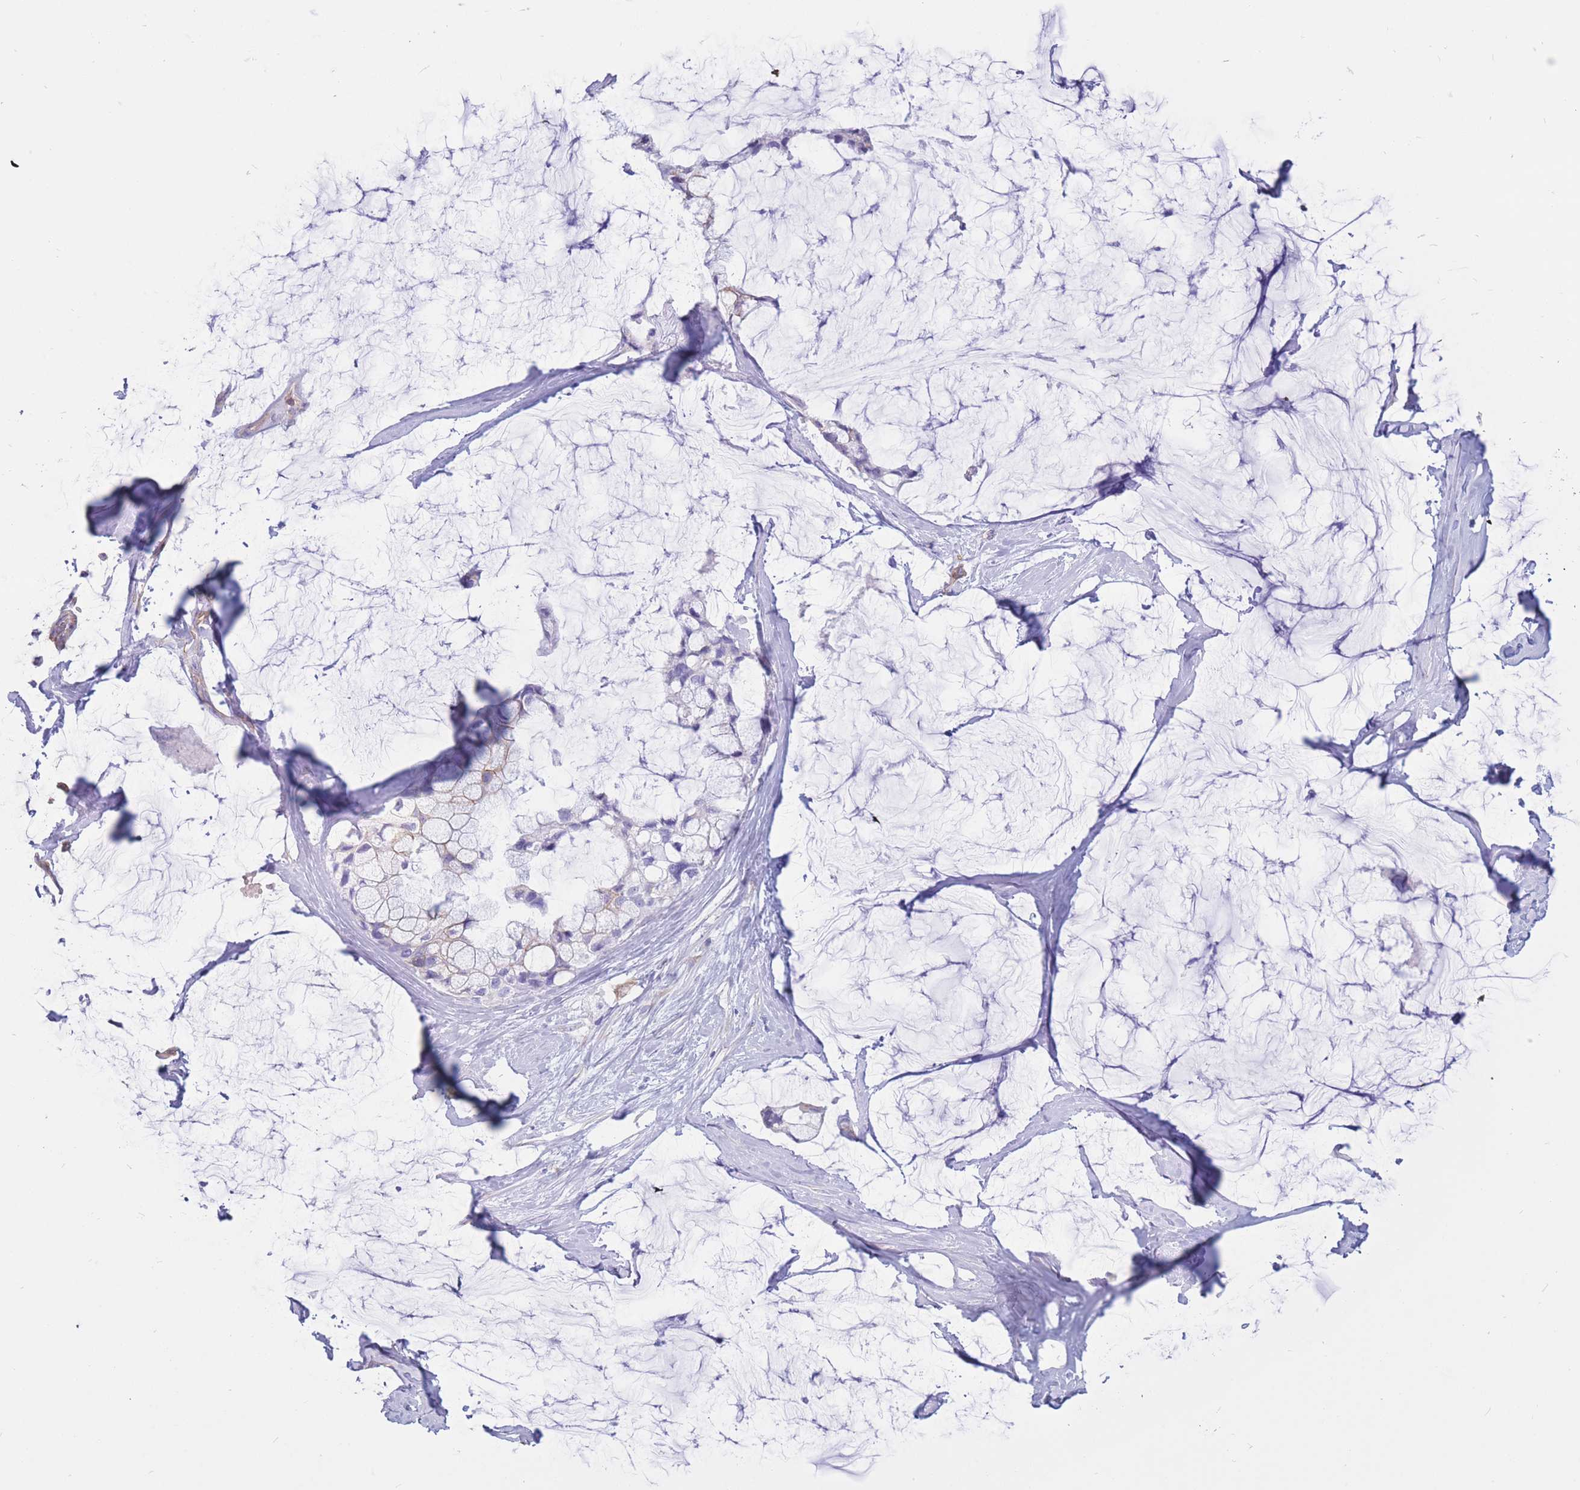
{"staining": {"intensity": "negative", "quantity": "none", "location": "none"}, "tissue": "ovarian cancer", "cell_type": "Tumor cells", "image_type": "cancer", "snomed": [{"axis": "morphology", "description": "Cystadenocarcinoma, mucinous, NOS"}, {"axis": "topography", "description": "Ovary"}], "caption": "A high-resolution photomicrograph shows IHC staining of ovarian cancer (mucinous cystadenocarcinoma), which reveals no significant staining in tumor cells.", "gene": "ADD2", "patient": {"sex": "female", "age": 39}}